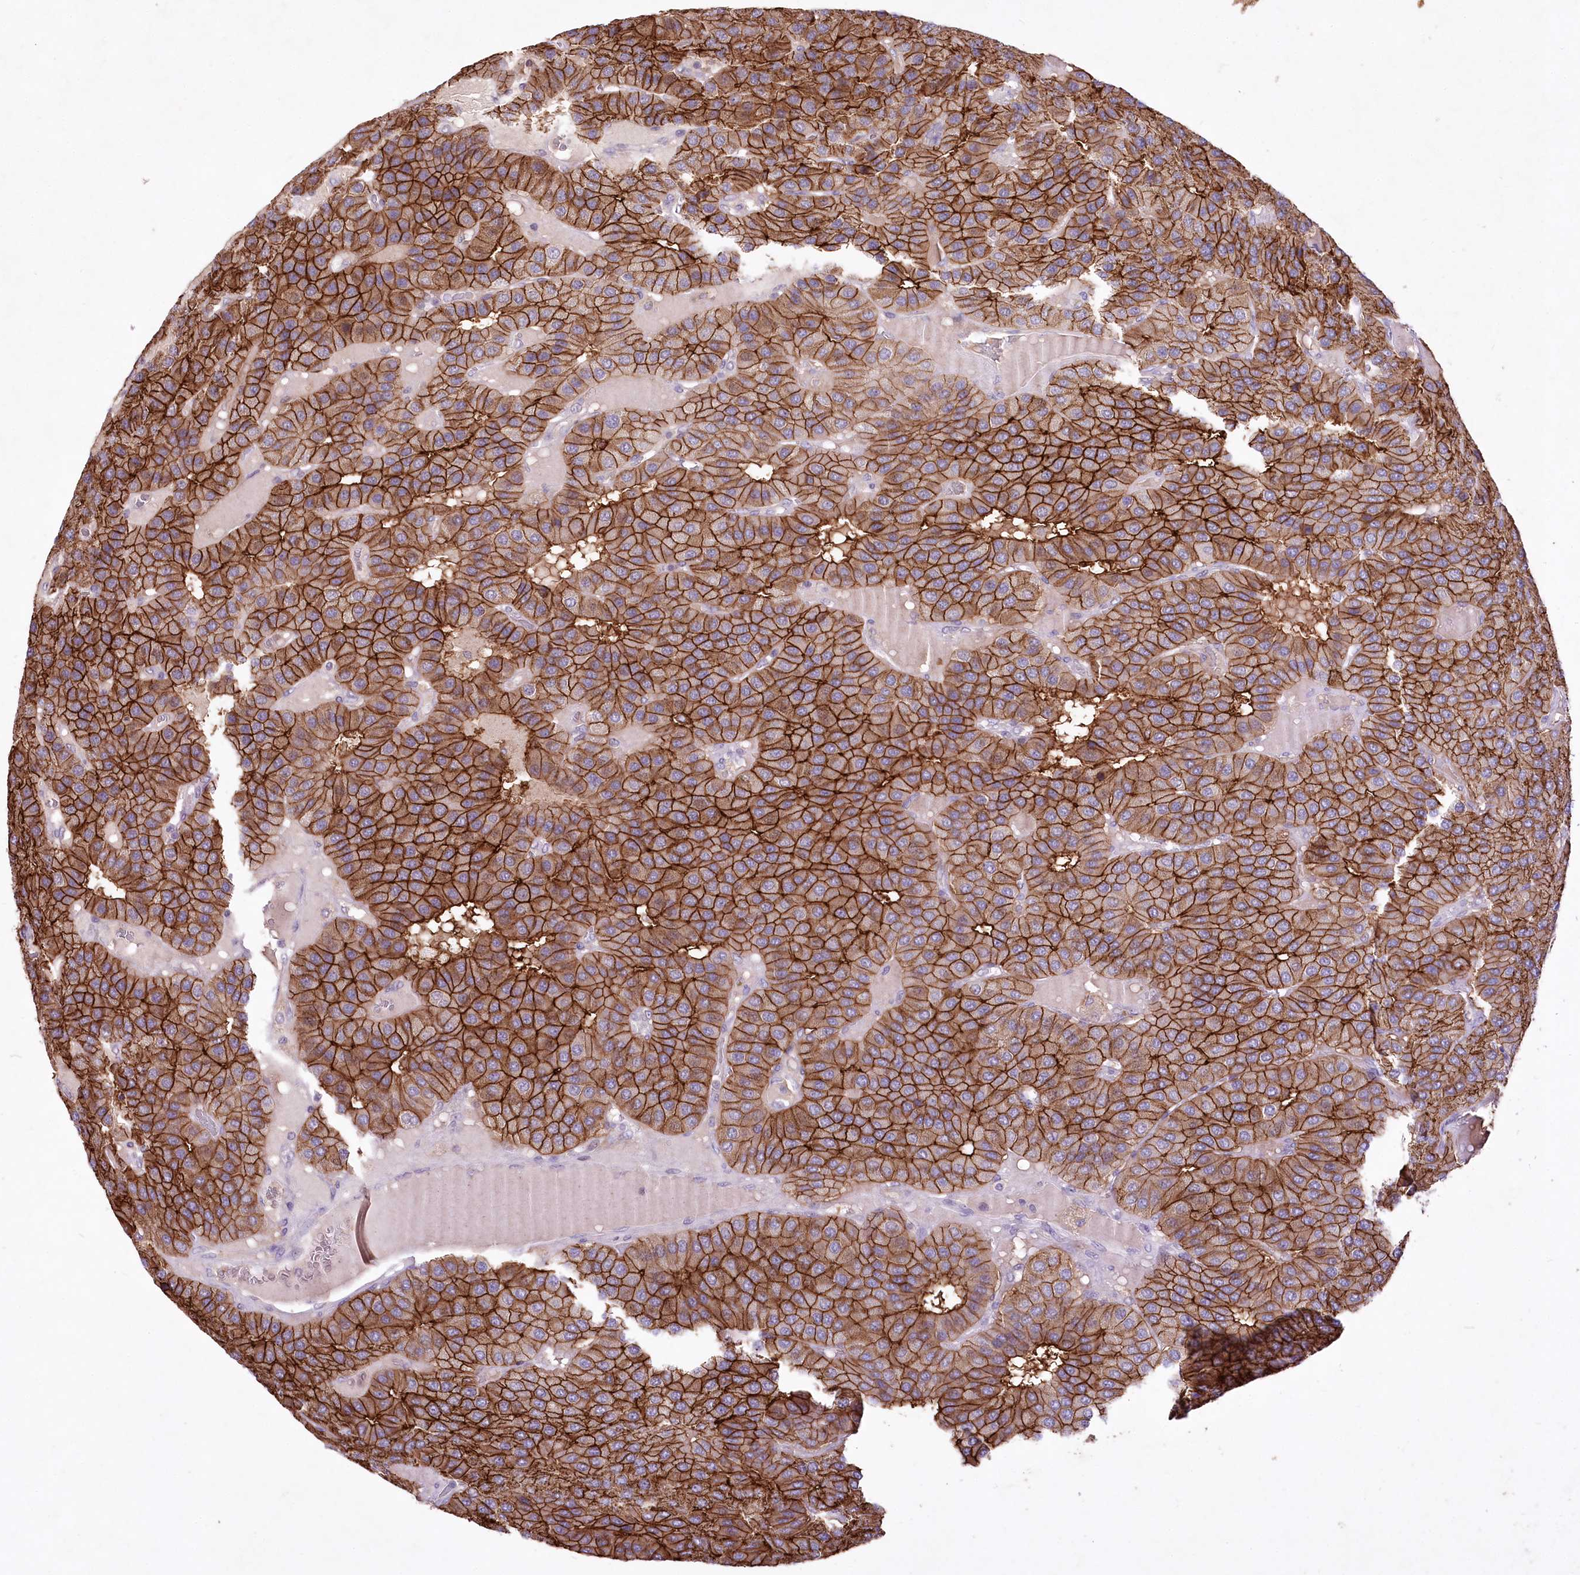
{"staining": {"intensity": "strong", "quantity": ">75%", "location": "cytoplasmic/membranous"}, "tissue": "parathyroid gland", "cell_type": "Glandular cells", "image_type": "normal", "snomed": [{"axis": "morphology", "description": "Normal tissue, NOS"}, {"axis": "morphology", "description": "Adenoma, NOS"}, {"axis": "topography", "description": "Parathyroid gland"}], "caption": "Parathyroid gland was stained to show a protein in brown. There is high levels of strong cytoplasmic/membranous expression in approximately >75% of glandular cells. (DAB (3,3'-diaminobenzidine) = brown stain, brightfield microscopy at high magnification).", "gene": "ENPP1", "patient": {"sex": "female", "age": 86}}